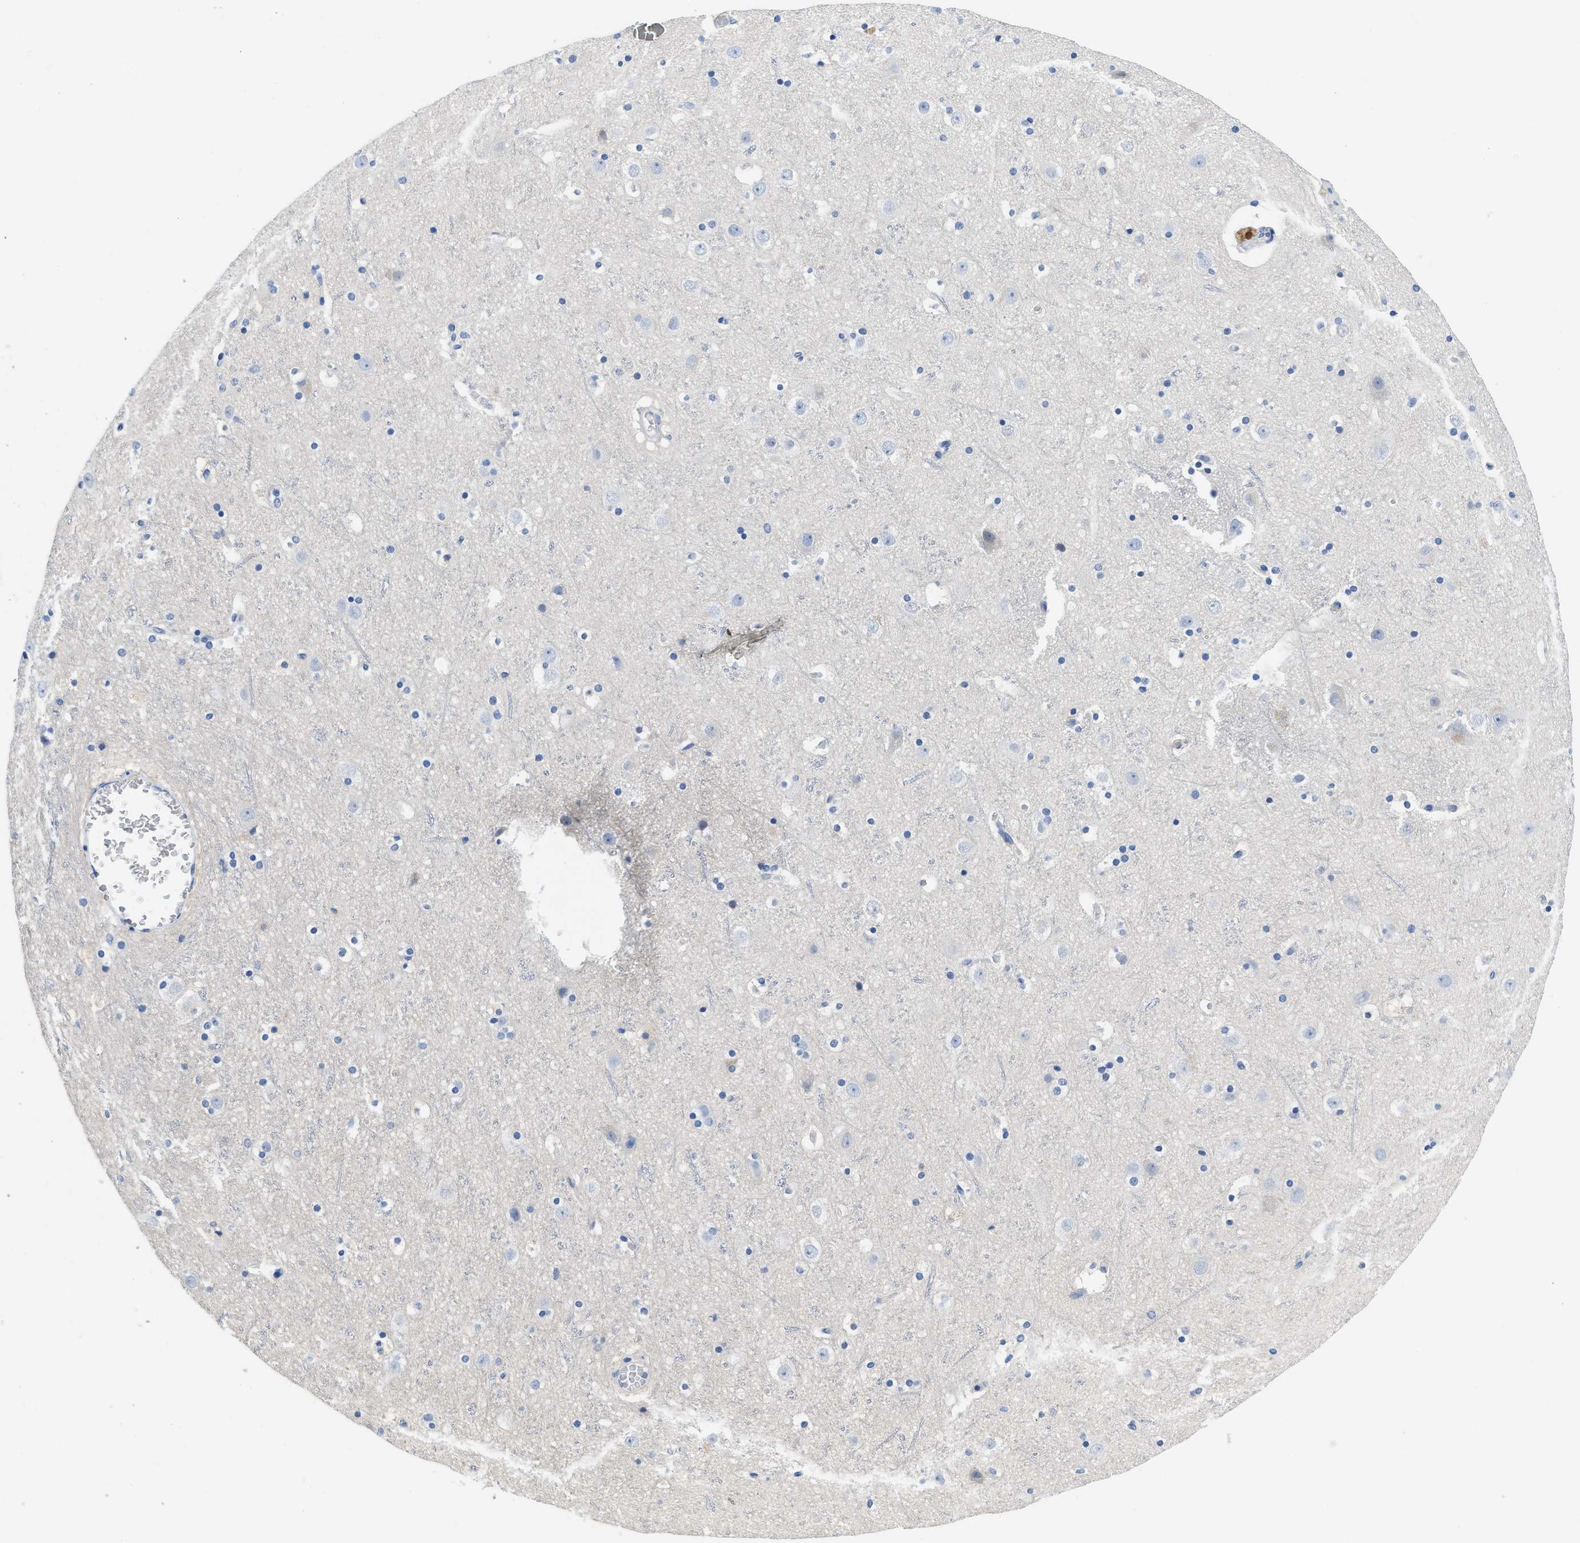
{"staining": {"intensity": "negative", "quantity": "none", "location": "none"}, "tissue": "cerebral cortex", "cell_type": "Endothelial cells", "image_type": "normal", "snomed": [{"axis": "morphology", "description": "Normal tissue, NOS"}, {"axis": "topography", "description": "Cerebral cortex"}], "caption": "DAB (3,3'-diaminobenzidine) immunohistochemical staining of benign cerebral cortex reveals no significant positivity in endothelial cells.", "gene": "BPGM", "patient": {"sex": "male", "age": 45}}